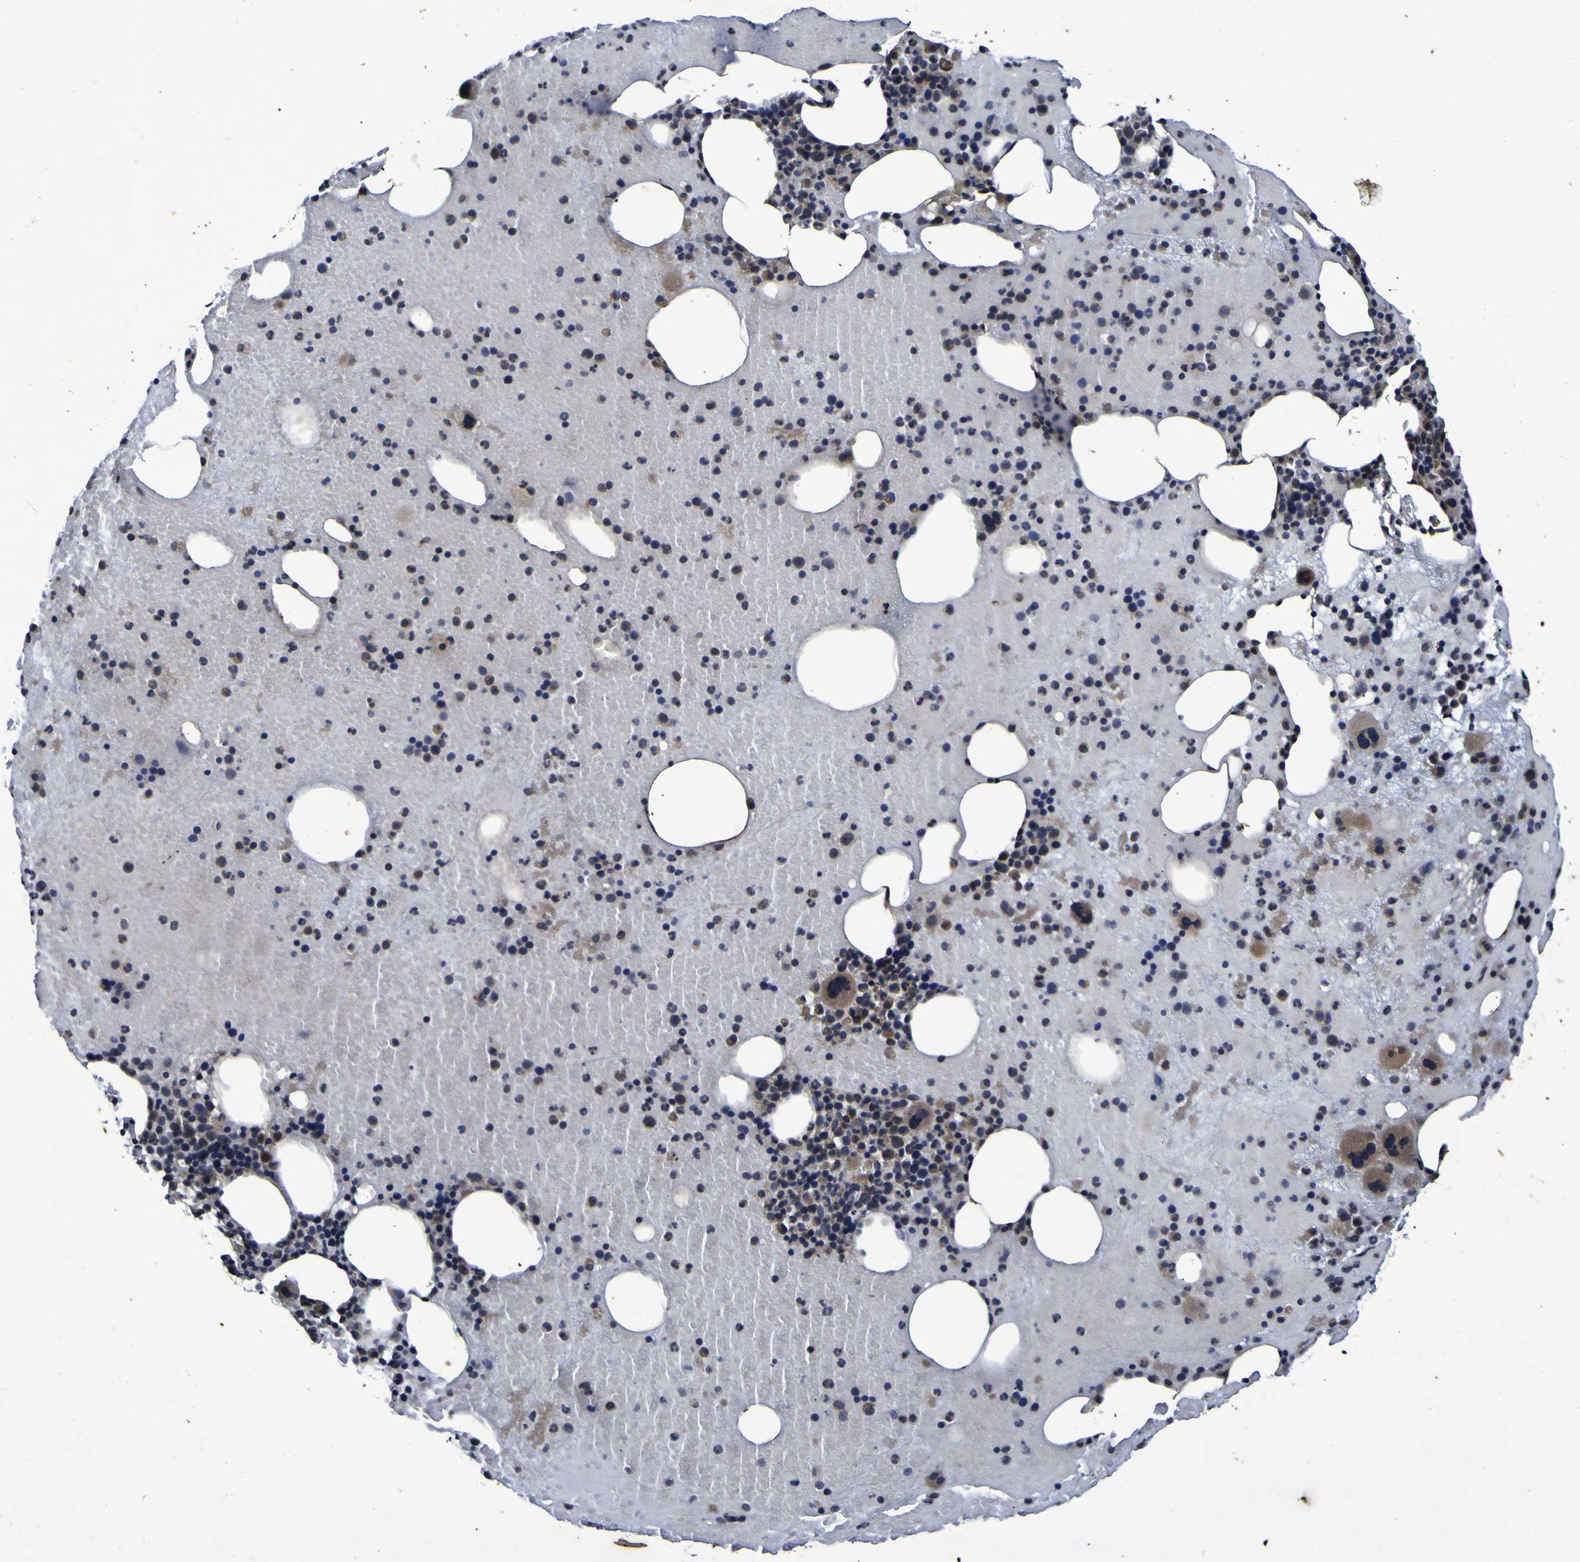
{"staining": {"intensity": "moderate", "quantity": "25%-75%", "location": "cytoplasmic/membranous"}, "tissue": "bone marrow", "cell_type": "Hematopoietic cells", "image_type": "normal", "snomed": [{"axis": "morphology", "description": "Normal tissue, NOS"}, {"axis": "morphology", "description": "Inflammation, NOS"}, {"axis": "topography", "description": "Bone marrow"}], "caption": "Immunohistochemical staining of benign human bone marrow reveals 25%-75% levels of moderate cytoplasmic/membranous protein positivity in about 25%-75% of hematopoietic cells. (DAB IHC with brightfield microscopy, high magnification).", "gene": "P3H1", "patient": {"sex": "male", "age": 43}}